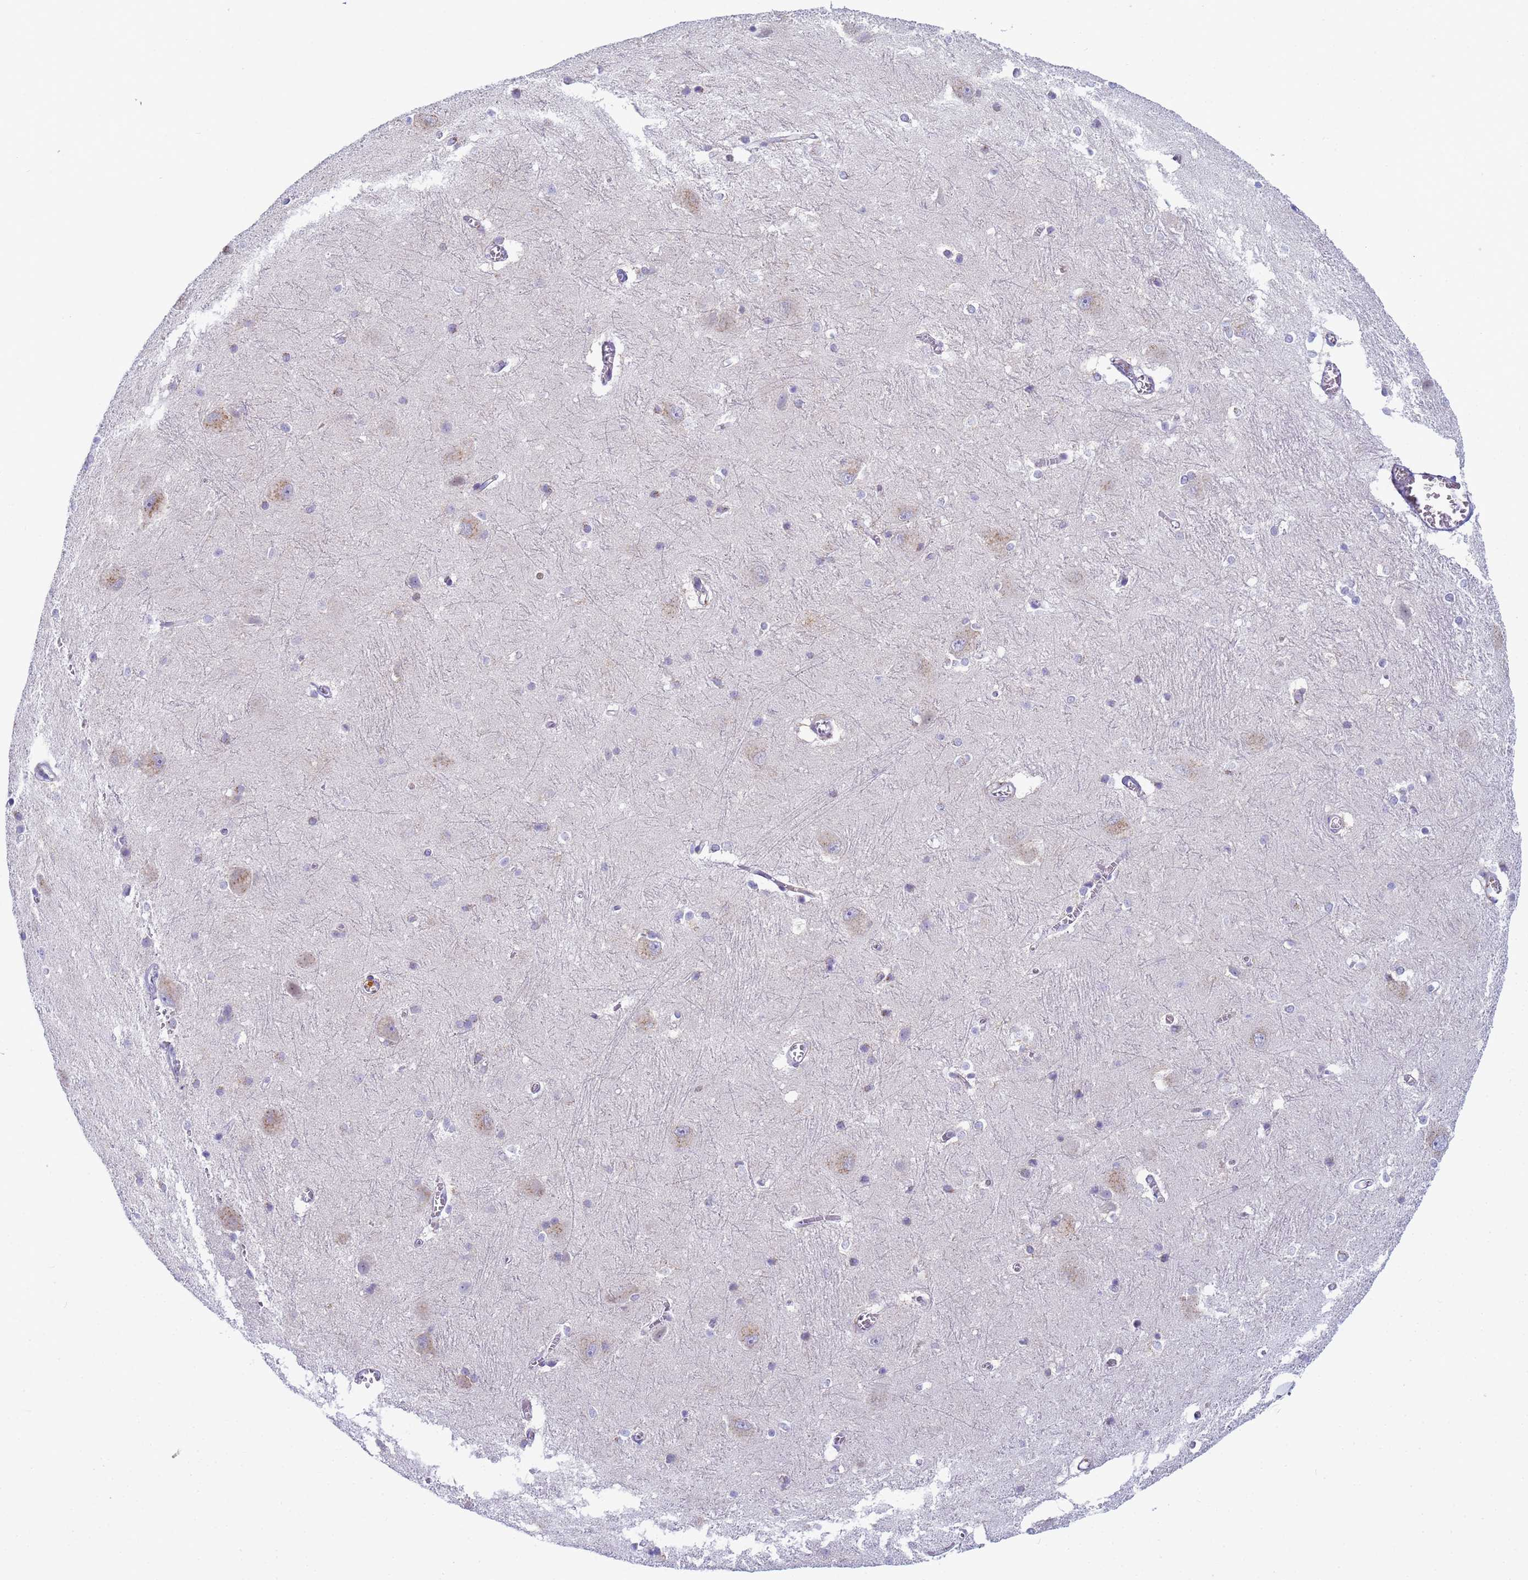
{"staining": {"intensity": "negative", "quantity": "none", "location": "none"}, "tissue": "caudate", "cell_type": "Glial cells", "image_type": "normal", "snomed": [{"axis": "morphology", "description": "Normal tissue, NOS"}, {"axis": "topography", "description": "Lateral ventricle wall"}], "caption": "IHC image of unremarkable caudate: human caudate stained with DAB demonstrates no significant protein staining in glial cells.", "gene": "CR1", "patient": {"sex": "male", "age": 37}}